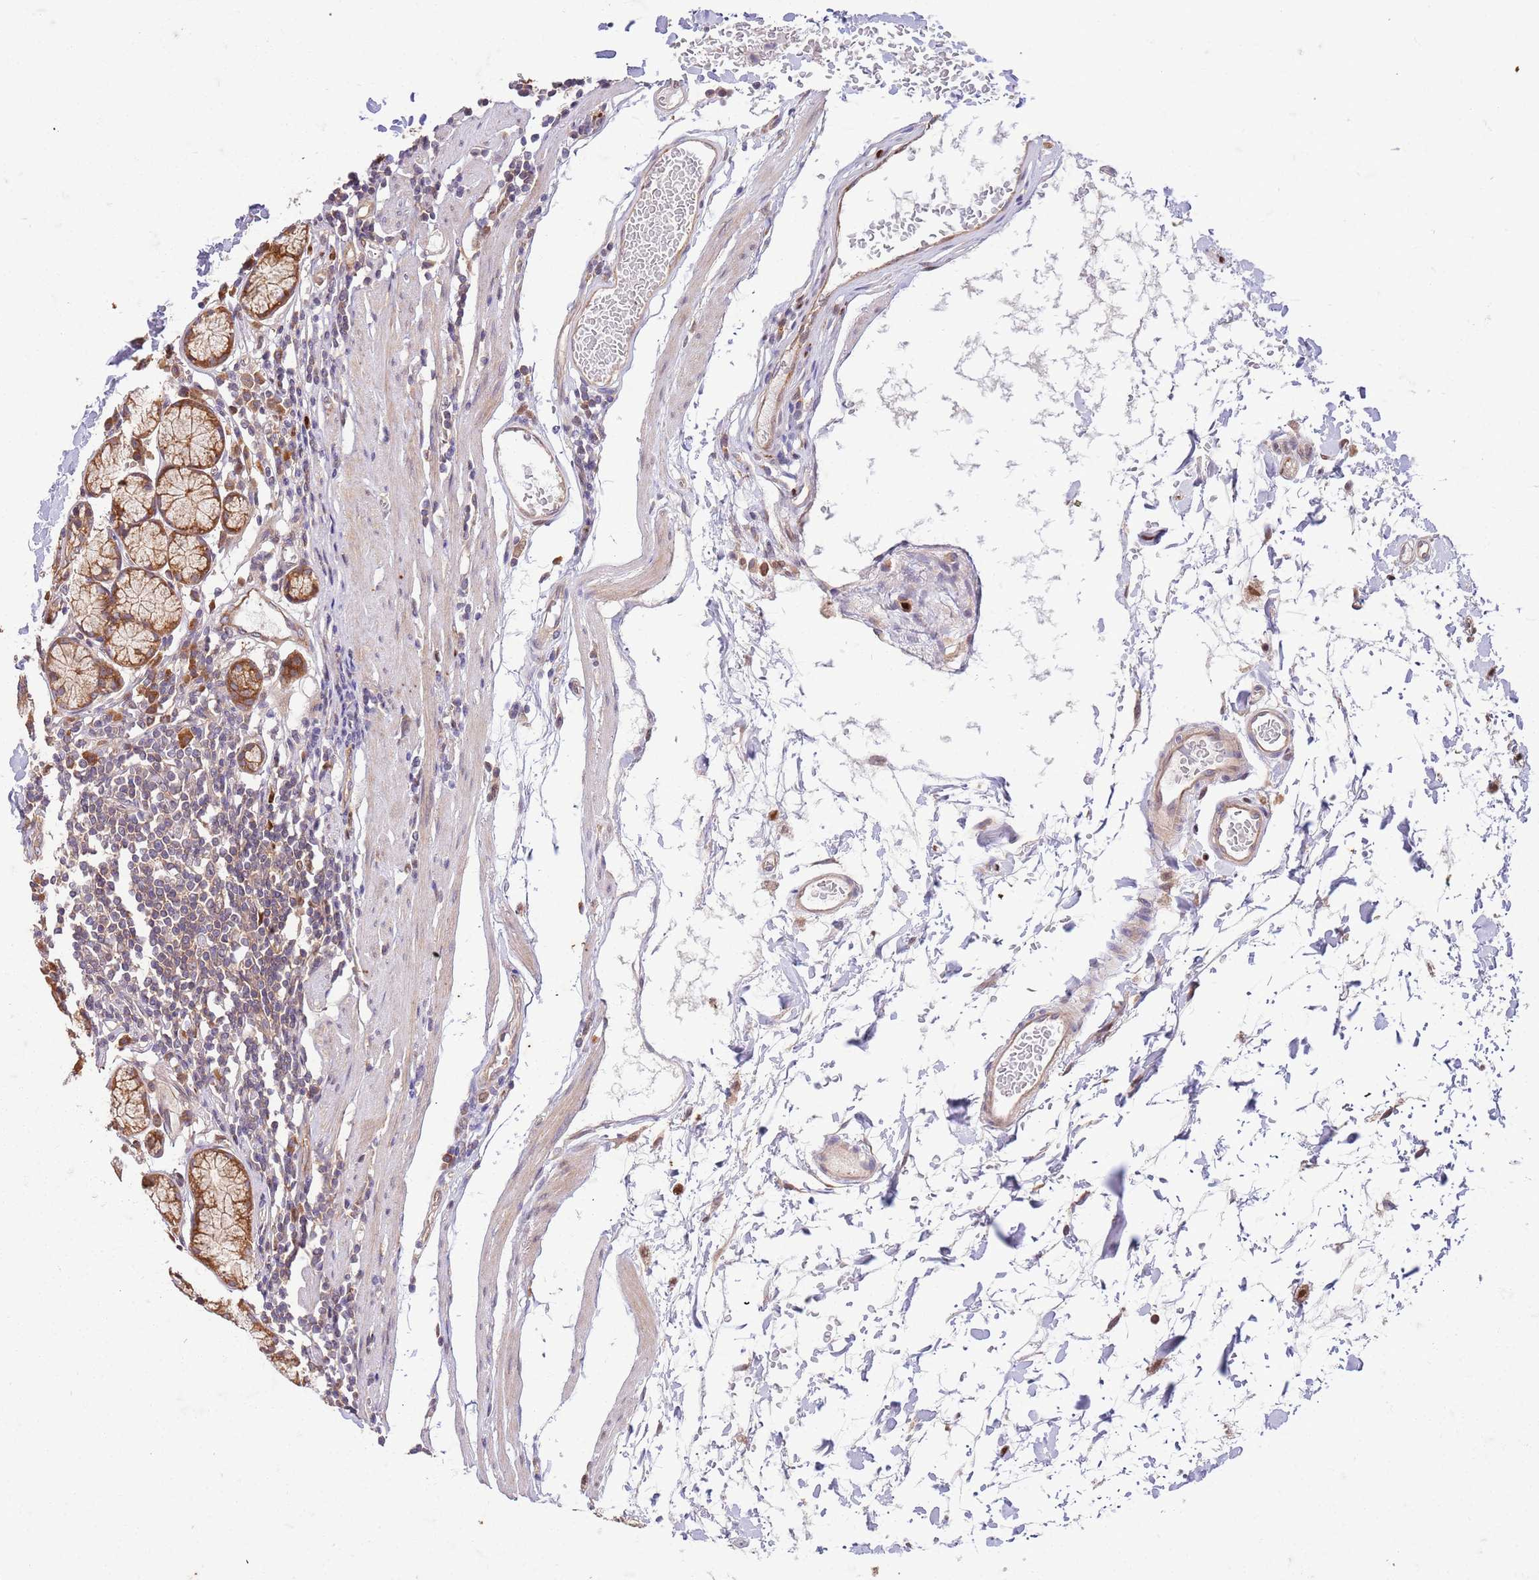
{"staining": {"intensity": "moderate", "quantity": ">75%", "location": "cytoplasmic/membranous"}, "tissue": "stomach", "cell_type": "Glandular cells", "image_type": "normal", "snomed": [{"axis": "morphology", "description": "Normal tissue, NOS"}, {"axis": "topography", "description": "Stomach"}], "caption": "This photomicrograph shows IHC staining of normal stomach, with medium moderate cytoplasmic/membranous positivity in approximately >75% of glandular cells.", "gene": "OSBP", "patient": {"sex": "male", "age": 55}}